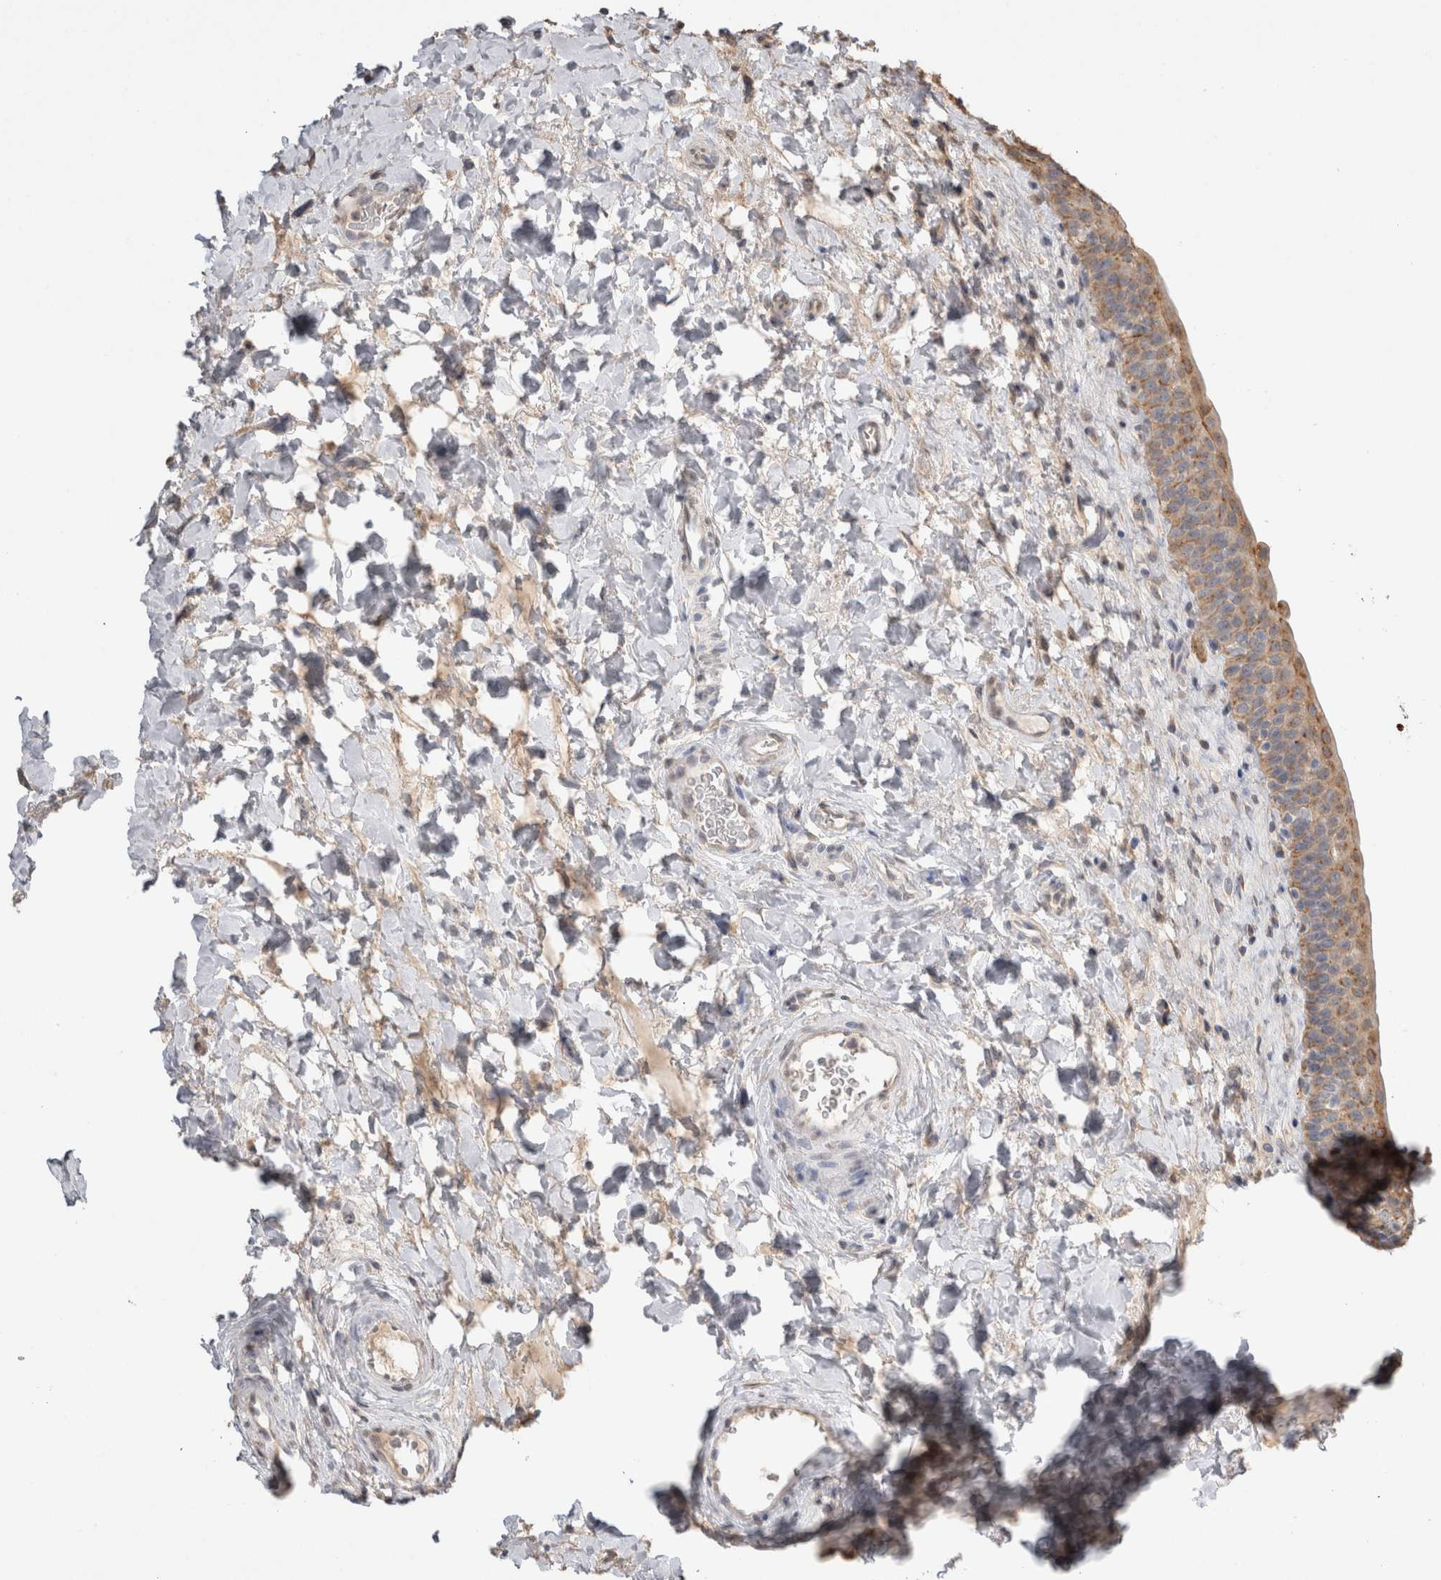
{"staining": {"intensity": "weak", "quantity": ">75%", "location": "cytoplasmic/membranous"}, "tissue": "urinary bladder", "cell_type": "Urothelial cells", "image_type": "normal", "snomed": [{"axis": "morphology", "description": "Normal tissue, NOS"}, {"axis": "topography", "description": "Urinary bladder"}], "caption": "DAB (3,3'-diaminobenzidine) immunohistochemical staining of normal human urinary bladder demonstrates weak cytoplasmic/membranous protein expression in approximately >75% of urothelial cells. Nuclei are stained in blue.", "gene": "NAALADL2", "patient": {"sex": "male", "age": 83}}